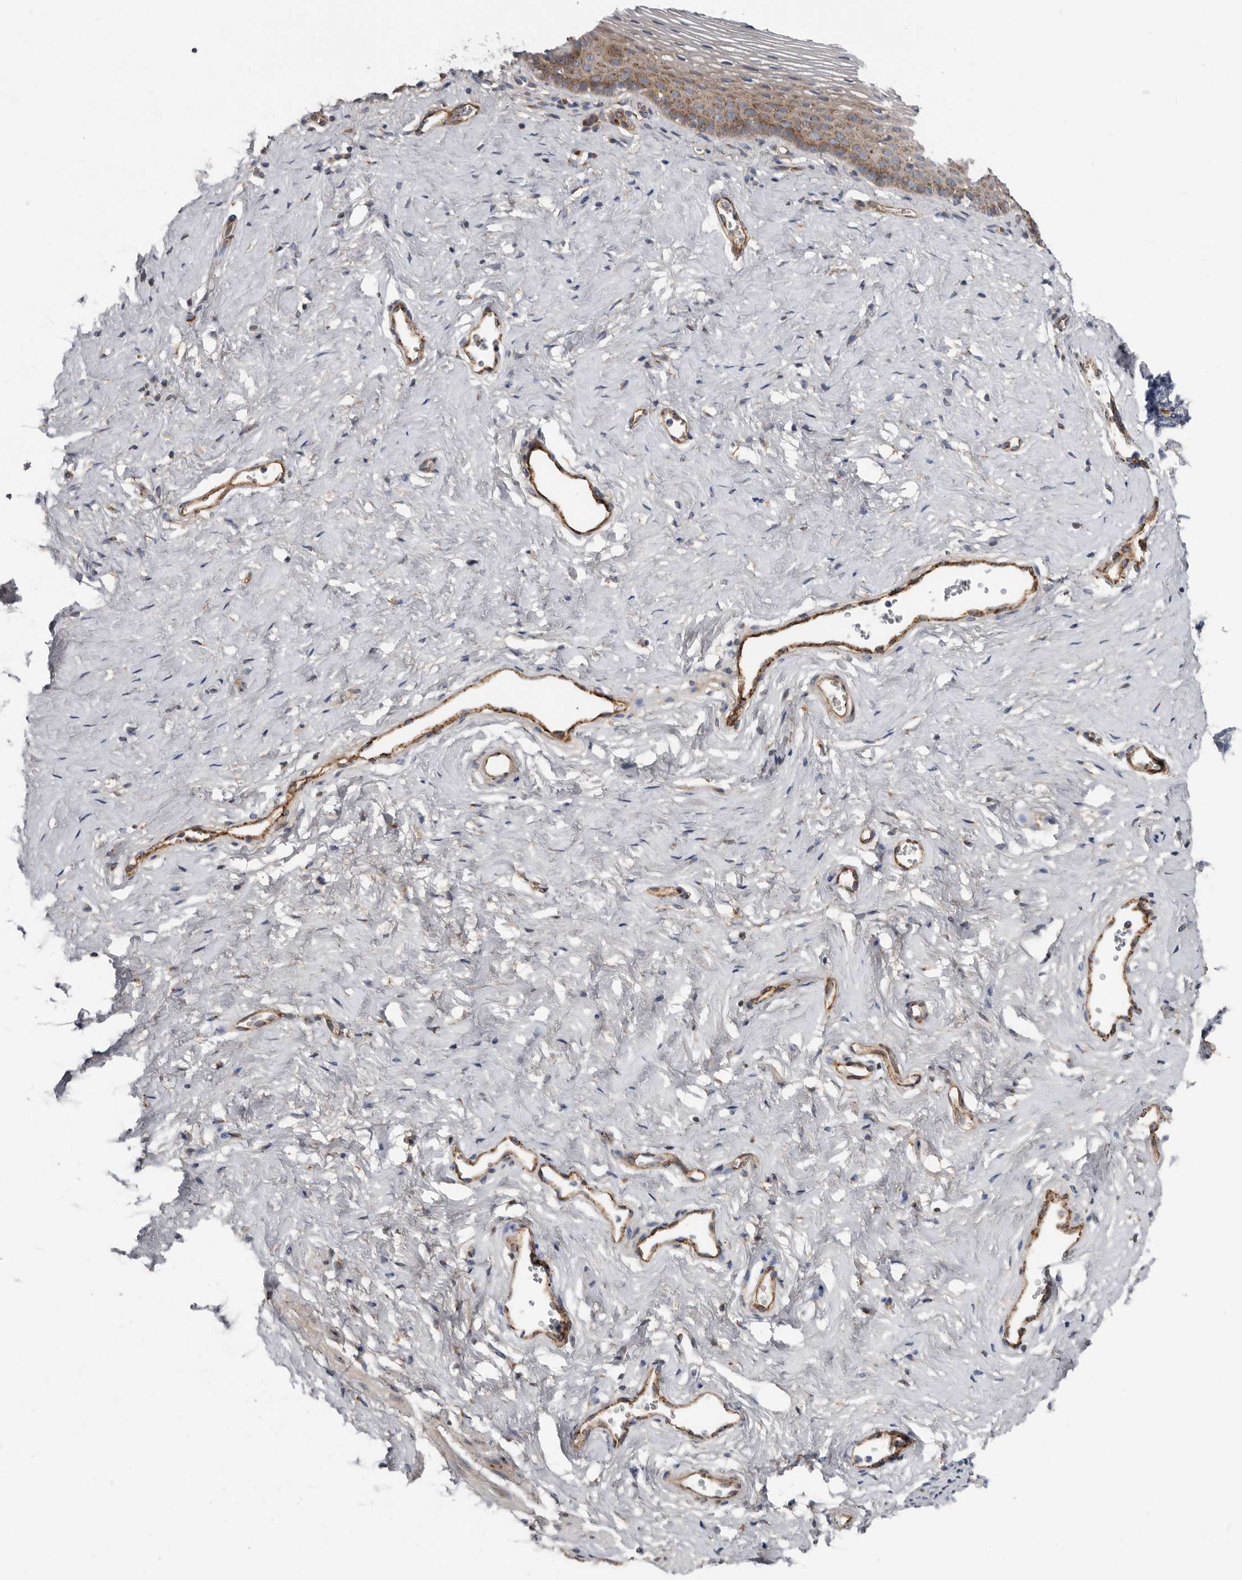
{"staining": {"intensity": "moderate", "quantity": ">75%", "location": "cytoplasmic/membranous"}, "tissue": "vagina", "cell_type": "Squamous epithelial cells", "image_type": "normal", "snomed": [{"axis": "morphology", "description": "Normal tissue, NOS"}, {"axis": "topography", "description": "Vagina"}], "caption": "This micrograph demonstrates normal vagina stained with IHC to label a protein in brown. The cytoplasmic/membranous of squamous epithelial cells show moderate positivity for the protein. Nuclei are counter-stained blue.", "gene": "LUZP1", "patient": {"sex": "female", "age": 32}}